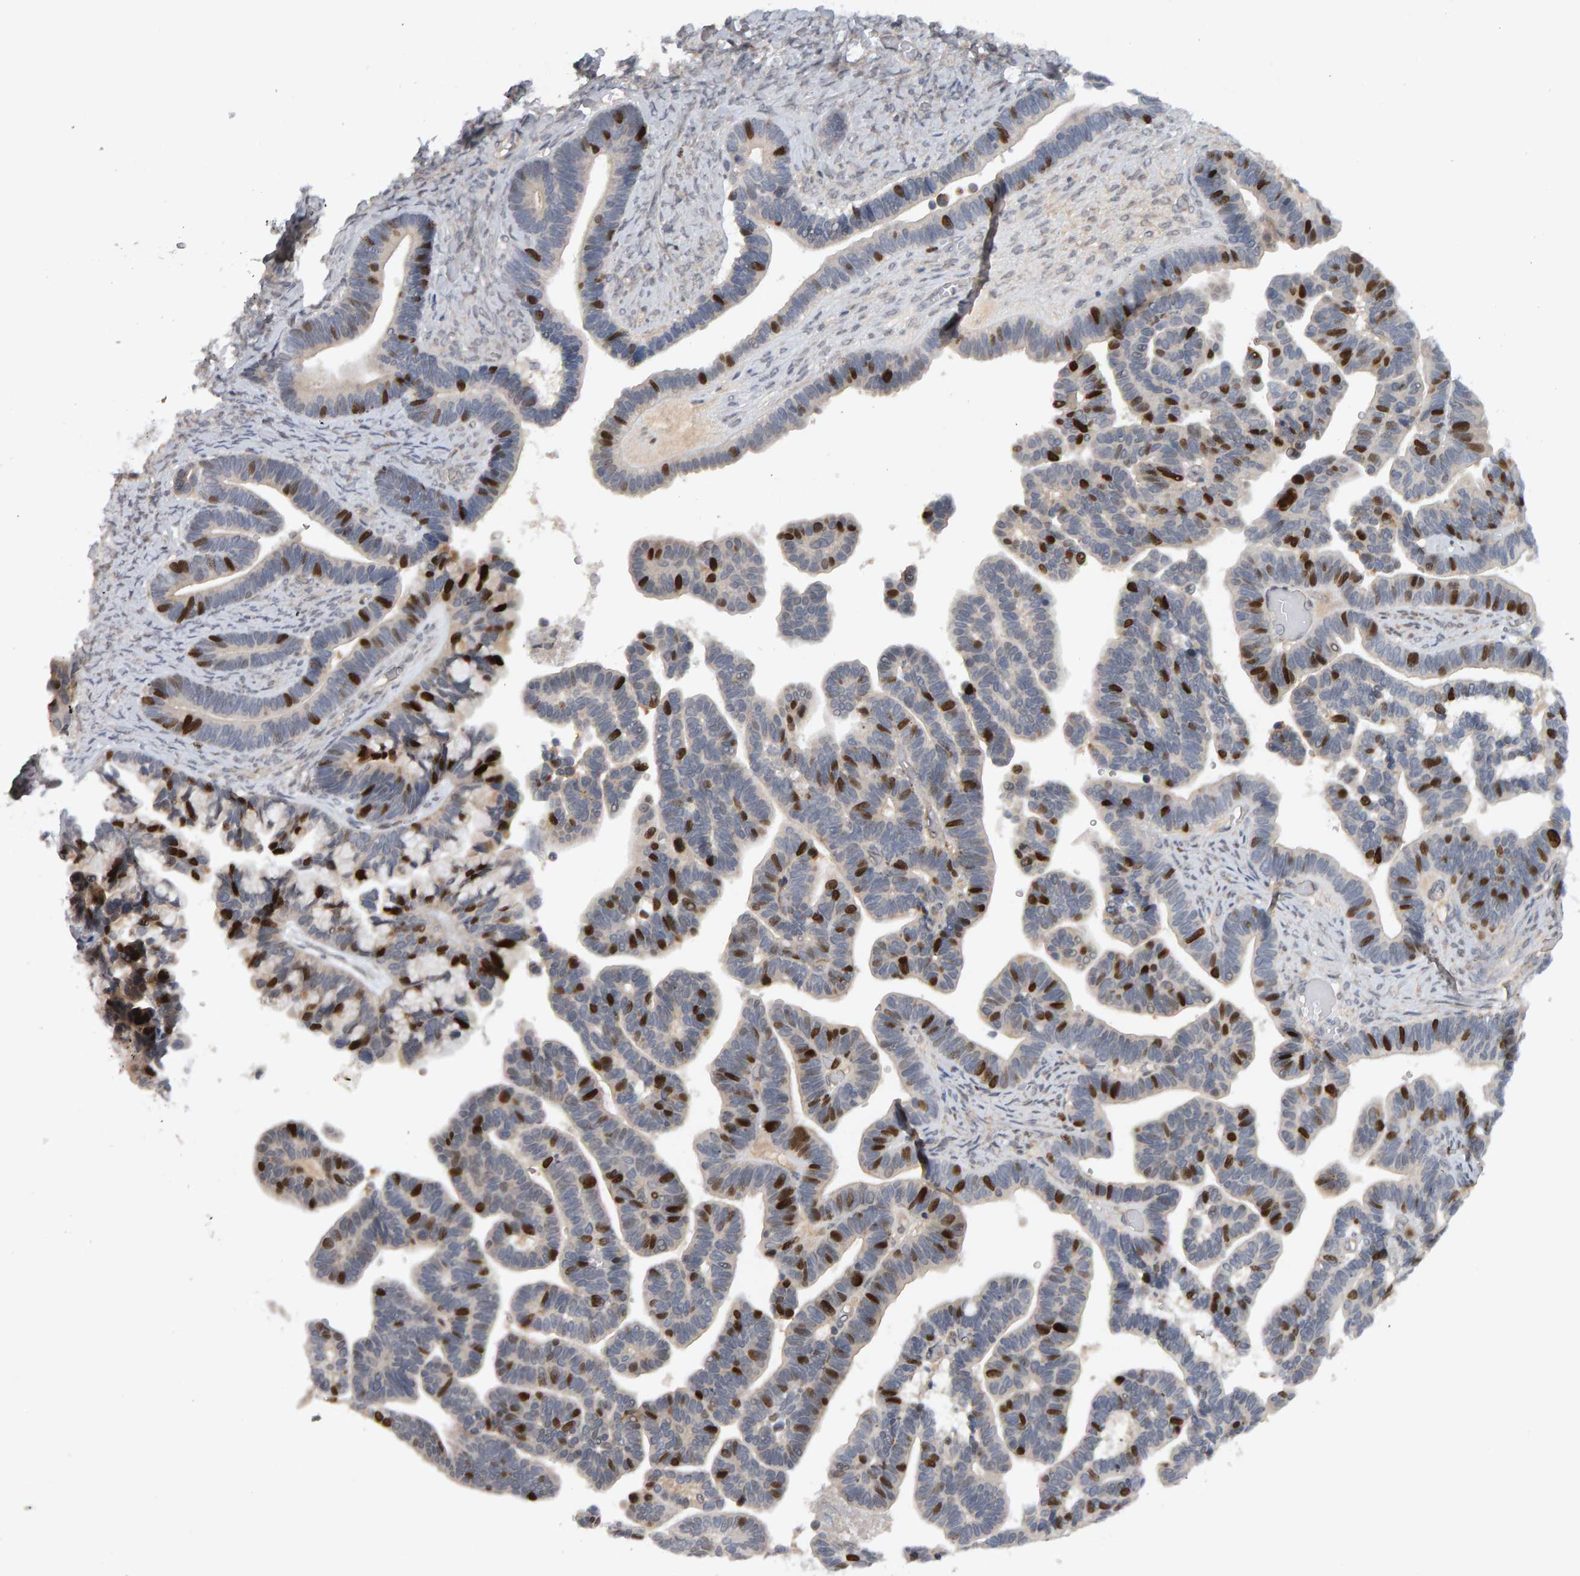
{"staining": {"intensity": "strong", "quantity": "<25%", "location": "nuclear"}, "tissue": "ovarian cancer", "cell_type": "Tumor cells", "image_type": "cancer", "snomed": [{"axis": "morphology", "description": "Cystadenocarcinoma, serous, NOS"}, {"axis": "topography", "description": "Ovary"}], "caption": "DAB (3,3'-diaminobenzidine) immunohistochemical staining of human ovarian serous cystadenocarcinoma exhibits strong nuclear protein expression in about <25% of tumor cells.", "gene": "CDCA5", "patient": {"sex": "female", "age": 56}}